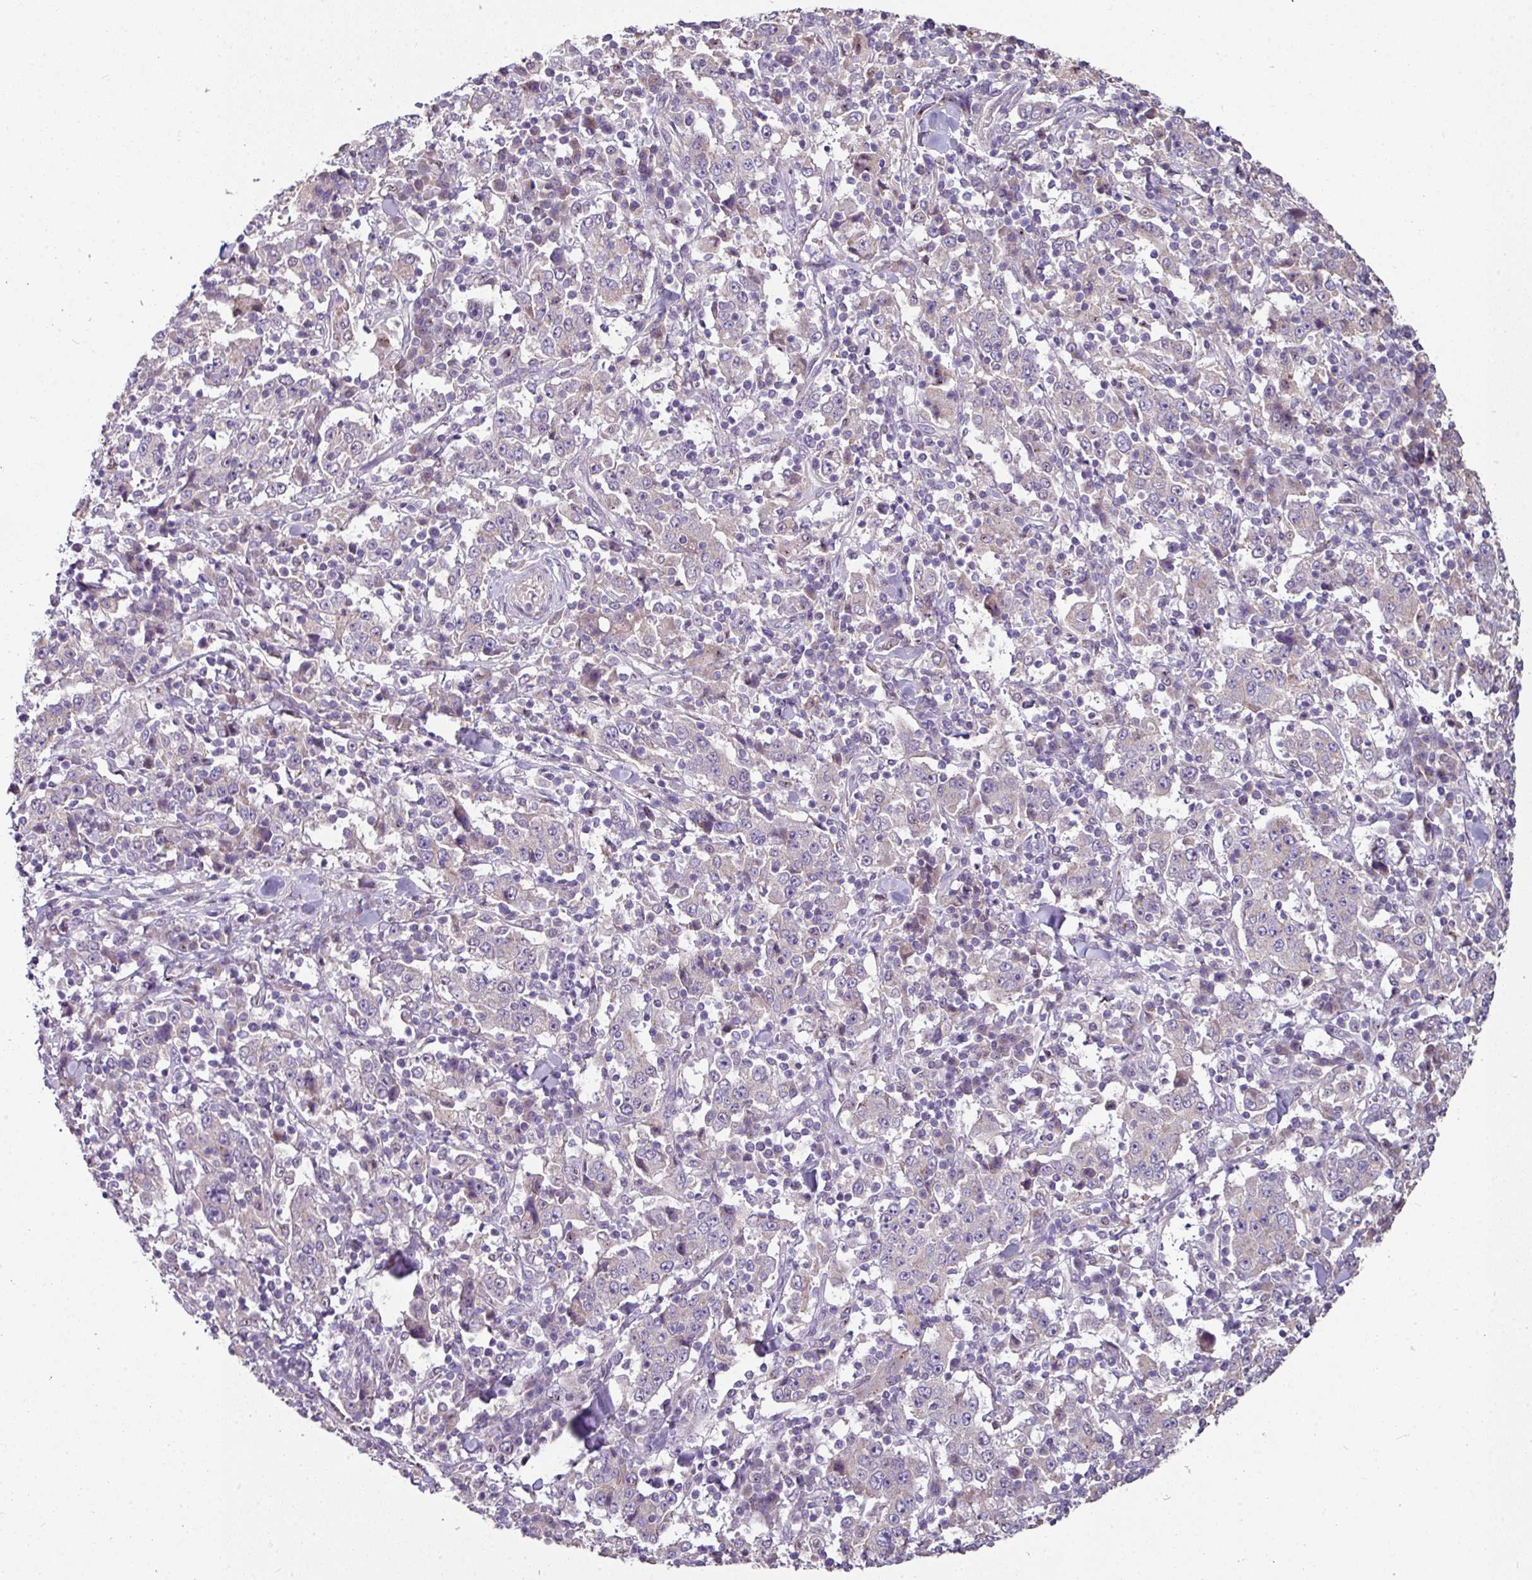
{"staining": {"intensity": "negative", "quantity": "none", "location": "none"}, "tissue": "stomach cancer", "cell_type": "Tumor cells", "image_type": "cancer", "snomed": [{"axis": "morphology", "description": "Normal tissue, NOS"}, {"axis": "morphology", "description": "Adenocarcinoma, NOS"}, {"axis": "topography", "description": "Stomach, upper"}, {"axis": "topography", "description": "Stomach"}], "caption": "This is an IHC histopathology image of human stomach adenocarcinoma. There is no expression in tumor cells.", "gene": "LRRC9", "patient": {"sex": "male", "age": 59}}